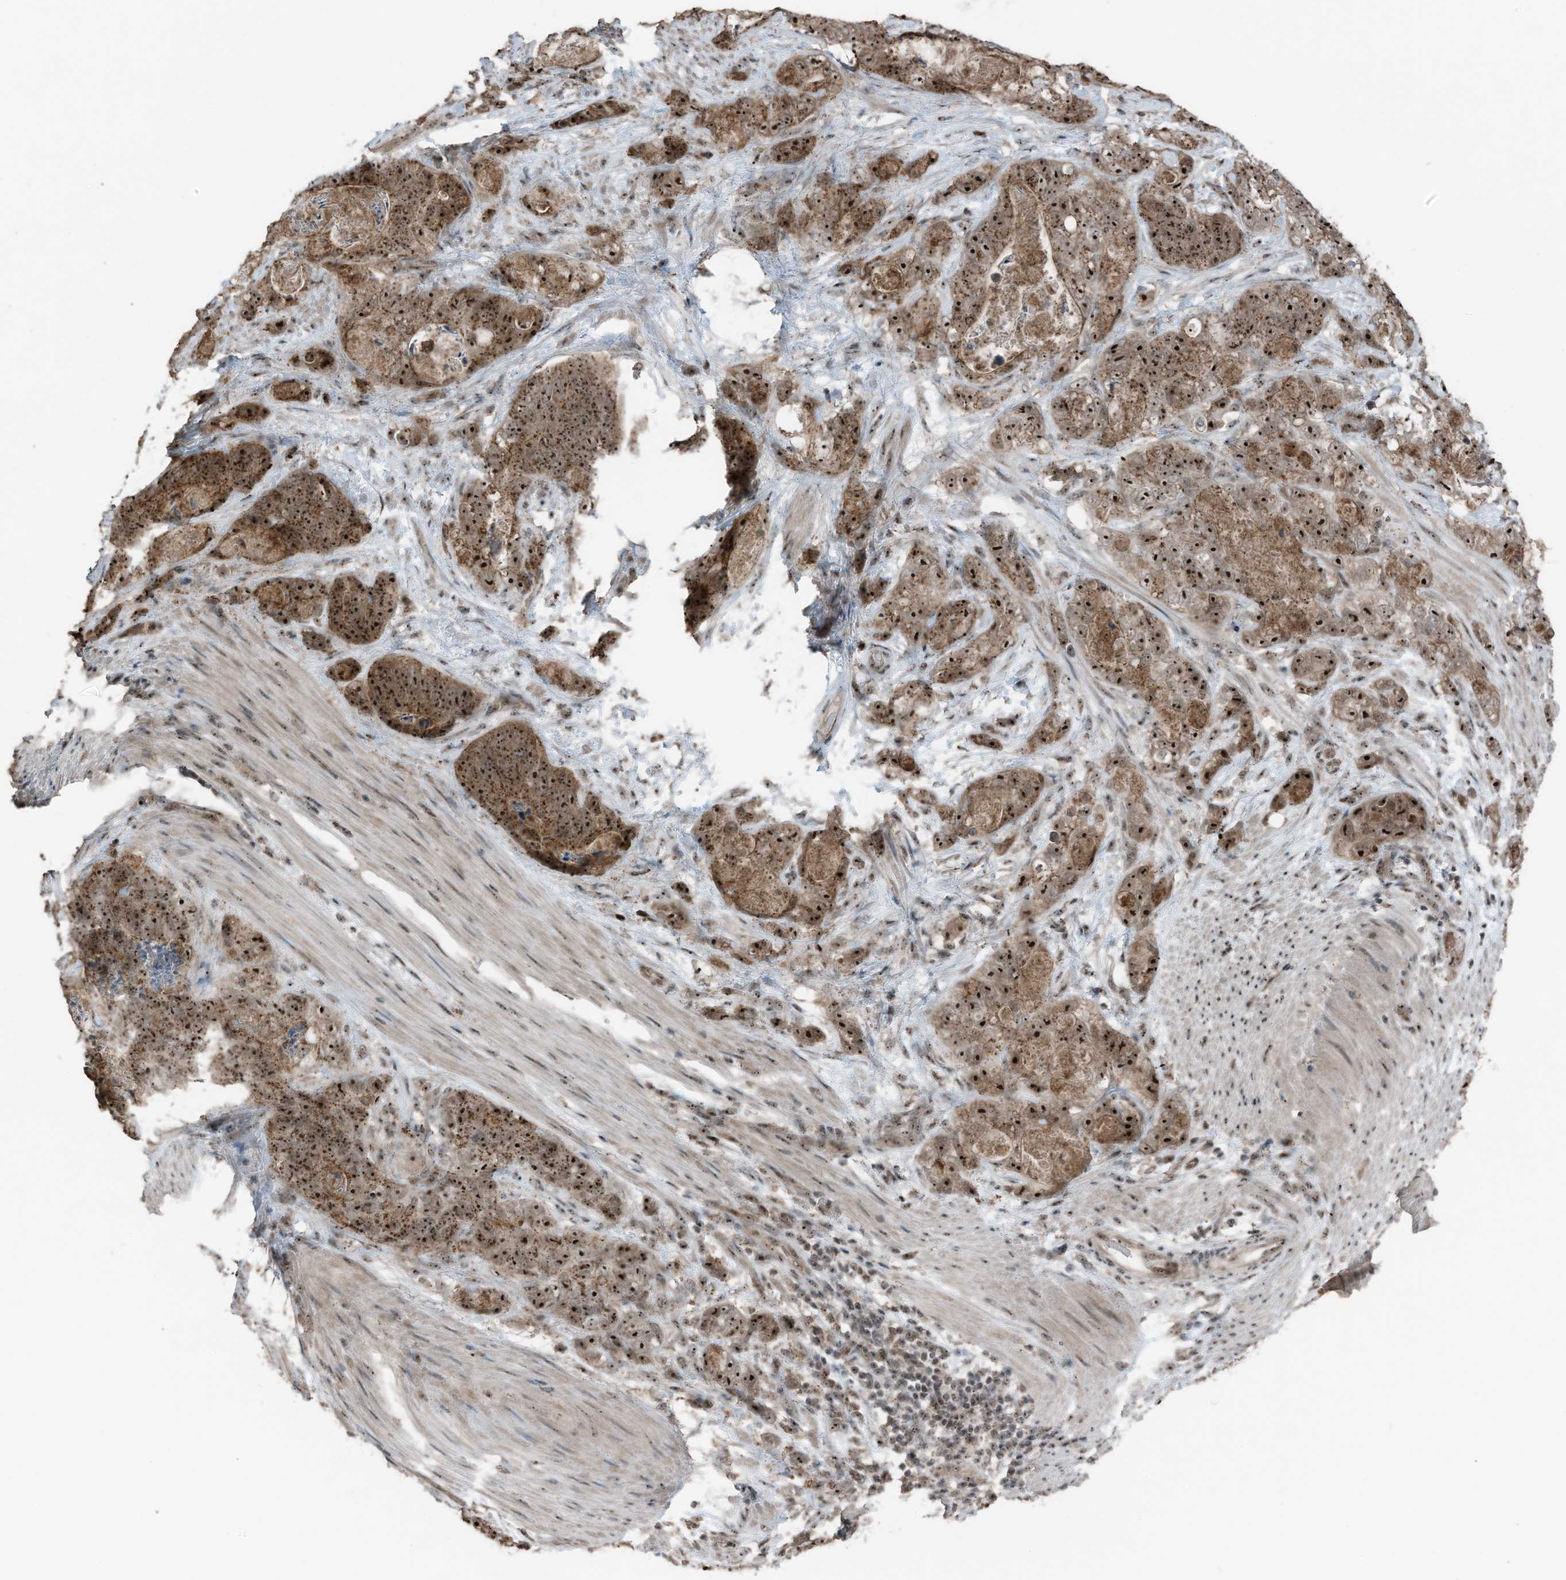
{"staining": {"intensity": "moderate", "quantity": ">75%", "location": "cytoplasmic/membranous,nuclear"}, "tissue": "stomach cancer", "cell_type": "Tumor cells", "image_type": "cancer", "snomed": [{"axis": "morphology", "description": "Normal tissue, NOS"}, {"axis": "morphology", "description": "Adenocarcinoma, NOS"}, {"axis": "topography", "description": "Stomach"}], "caption": "A histopathology image of stomach cancer (adenocarcinoma) stained for a protein reveals moderate cytoplasmic/membranous and nuclear brown staining in tumor cells. Immunohistochemistry (ihc) stains the protein in brown and the nuclei are stained blue.", "gene": "UTP3", "patient": {"sex": "female", "age": 89}}